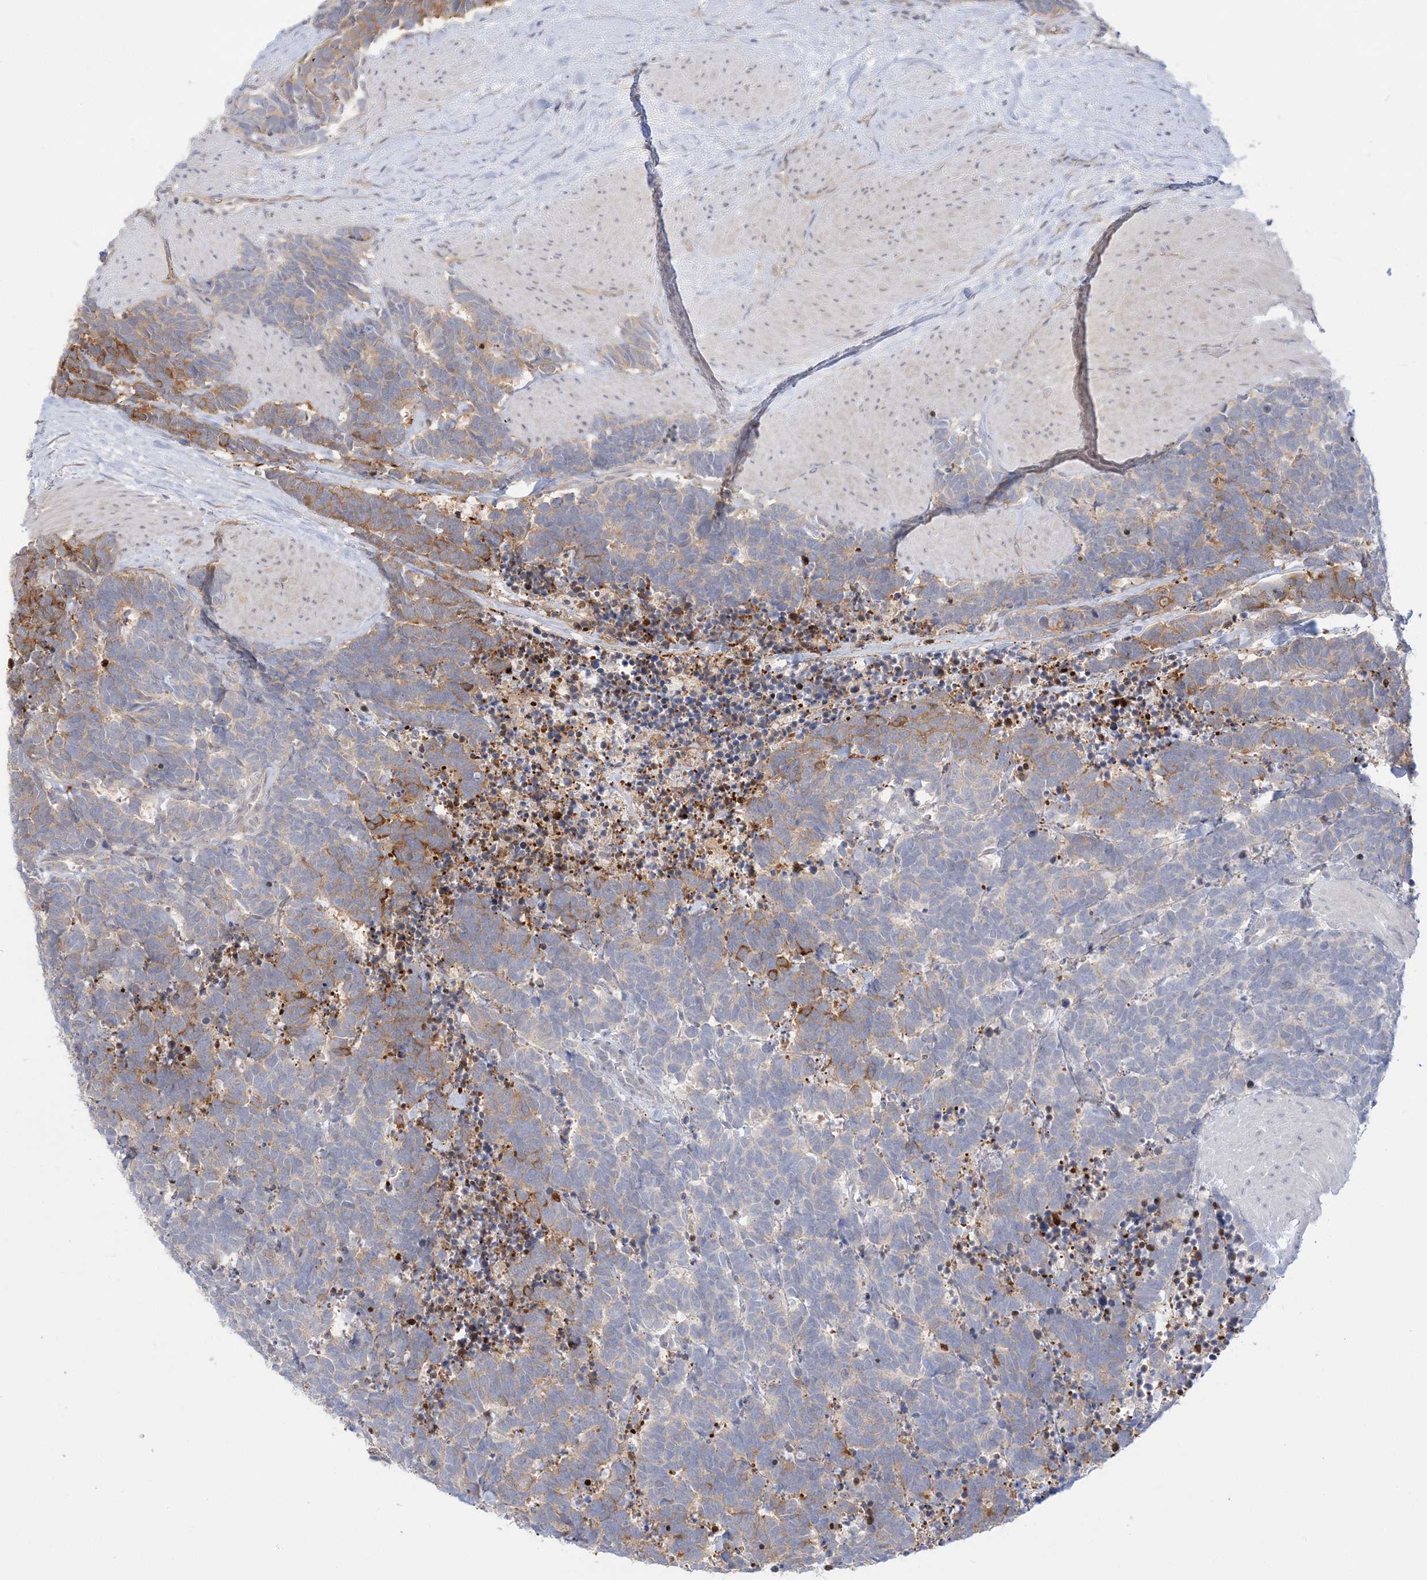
{"staining": {"intensity": "moderate", "quantity": "<25%", "location": "cytoplasmic/membranous"}, "tissue": "carcinoid", "cell_type": "Tumor cells", "image_type": "cancer", "snomed": [{"axis": "morphology", "description": "Carcinoma, NOS"}, {"axis": "morphology", "description": "Carcinoid, malignant, NOS"}, {"axis": "topography", "description": "Urinary bladder"}], "caption": "Protein analysis of carcinoid tissue exhibits moderate cytoplasmic/membranous expression in approximately <25% of tumor cells.", "gene": "THADA", "patient": {"sex": "male", "age": 57}}